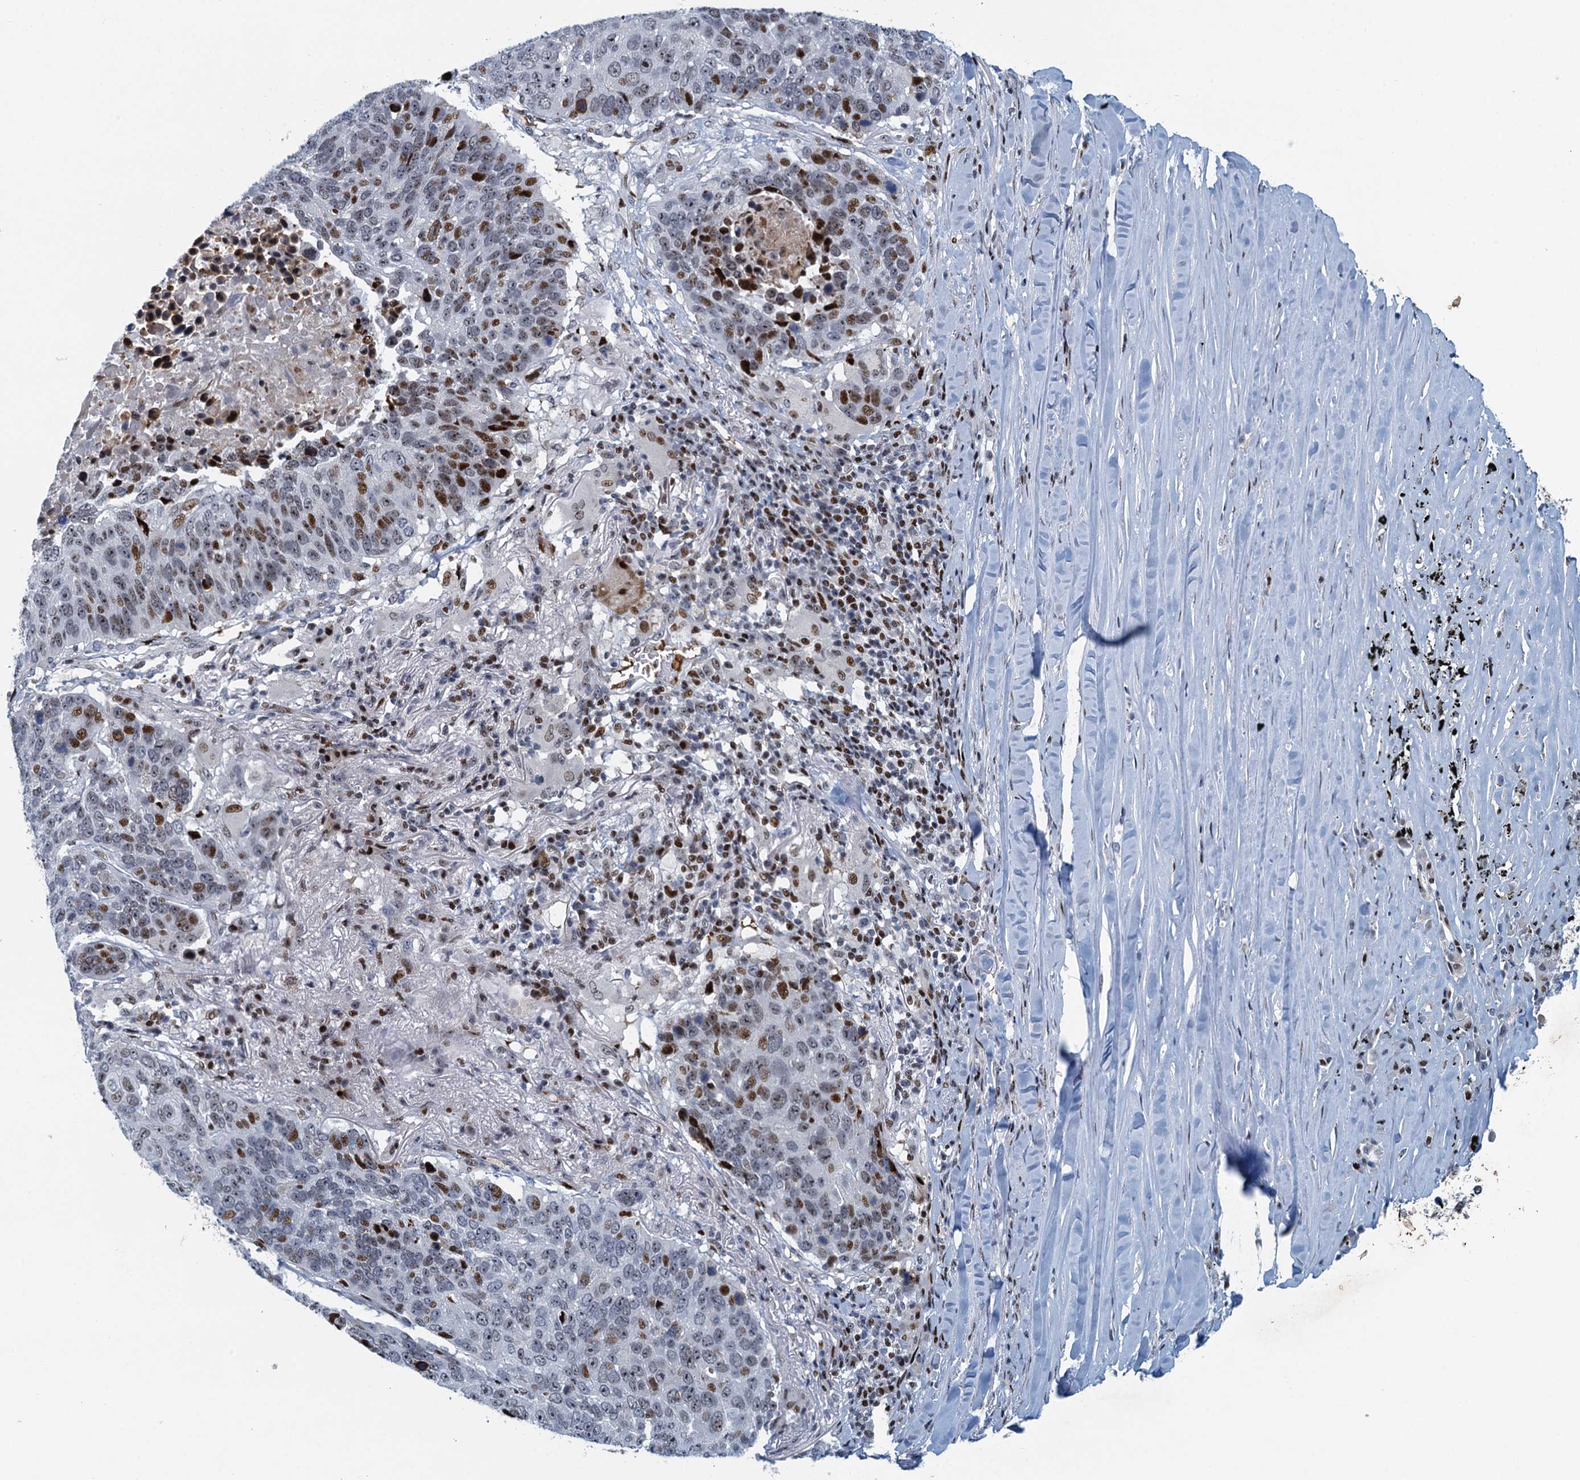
{"staining": {"intensity": "strong", "quantity": "<25%", "location": "nuclear"}, "tissue": "lung cancer", "cell_type": "Tumor cells", "image_type": "cancer", "snomed": [{"axis": "morphology", "description": "Normal tissue, NOS"}, {"axis": "morphology", "description": "Squamous cell carcinoma, NOS"}, {"axis": "topography", "description": "Lymph node"}, {"axis": "topography", "description": "Lung"}], "caption": "Immunohistochemistry staining of lung squamous cell carcinoma, which displays medium levels of strong nuclear staining in about <25% of tumor cells indicating strong nuclear protein staining. The staining was performed using DAB (brown) for protein detection and nuclei were counterstained in hematoxylin (blue).", "gene": "ANKRD13D", "patient": {"sex": "male", "age": 66}}